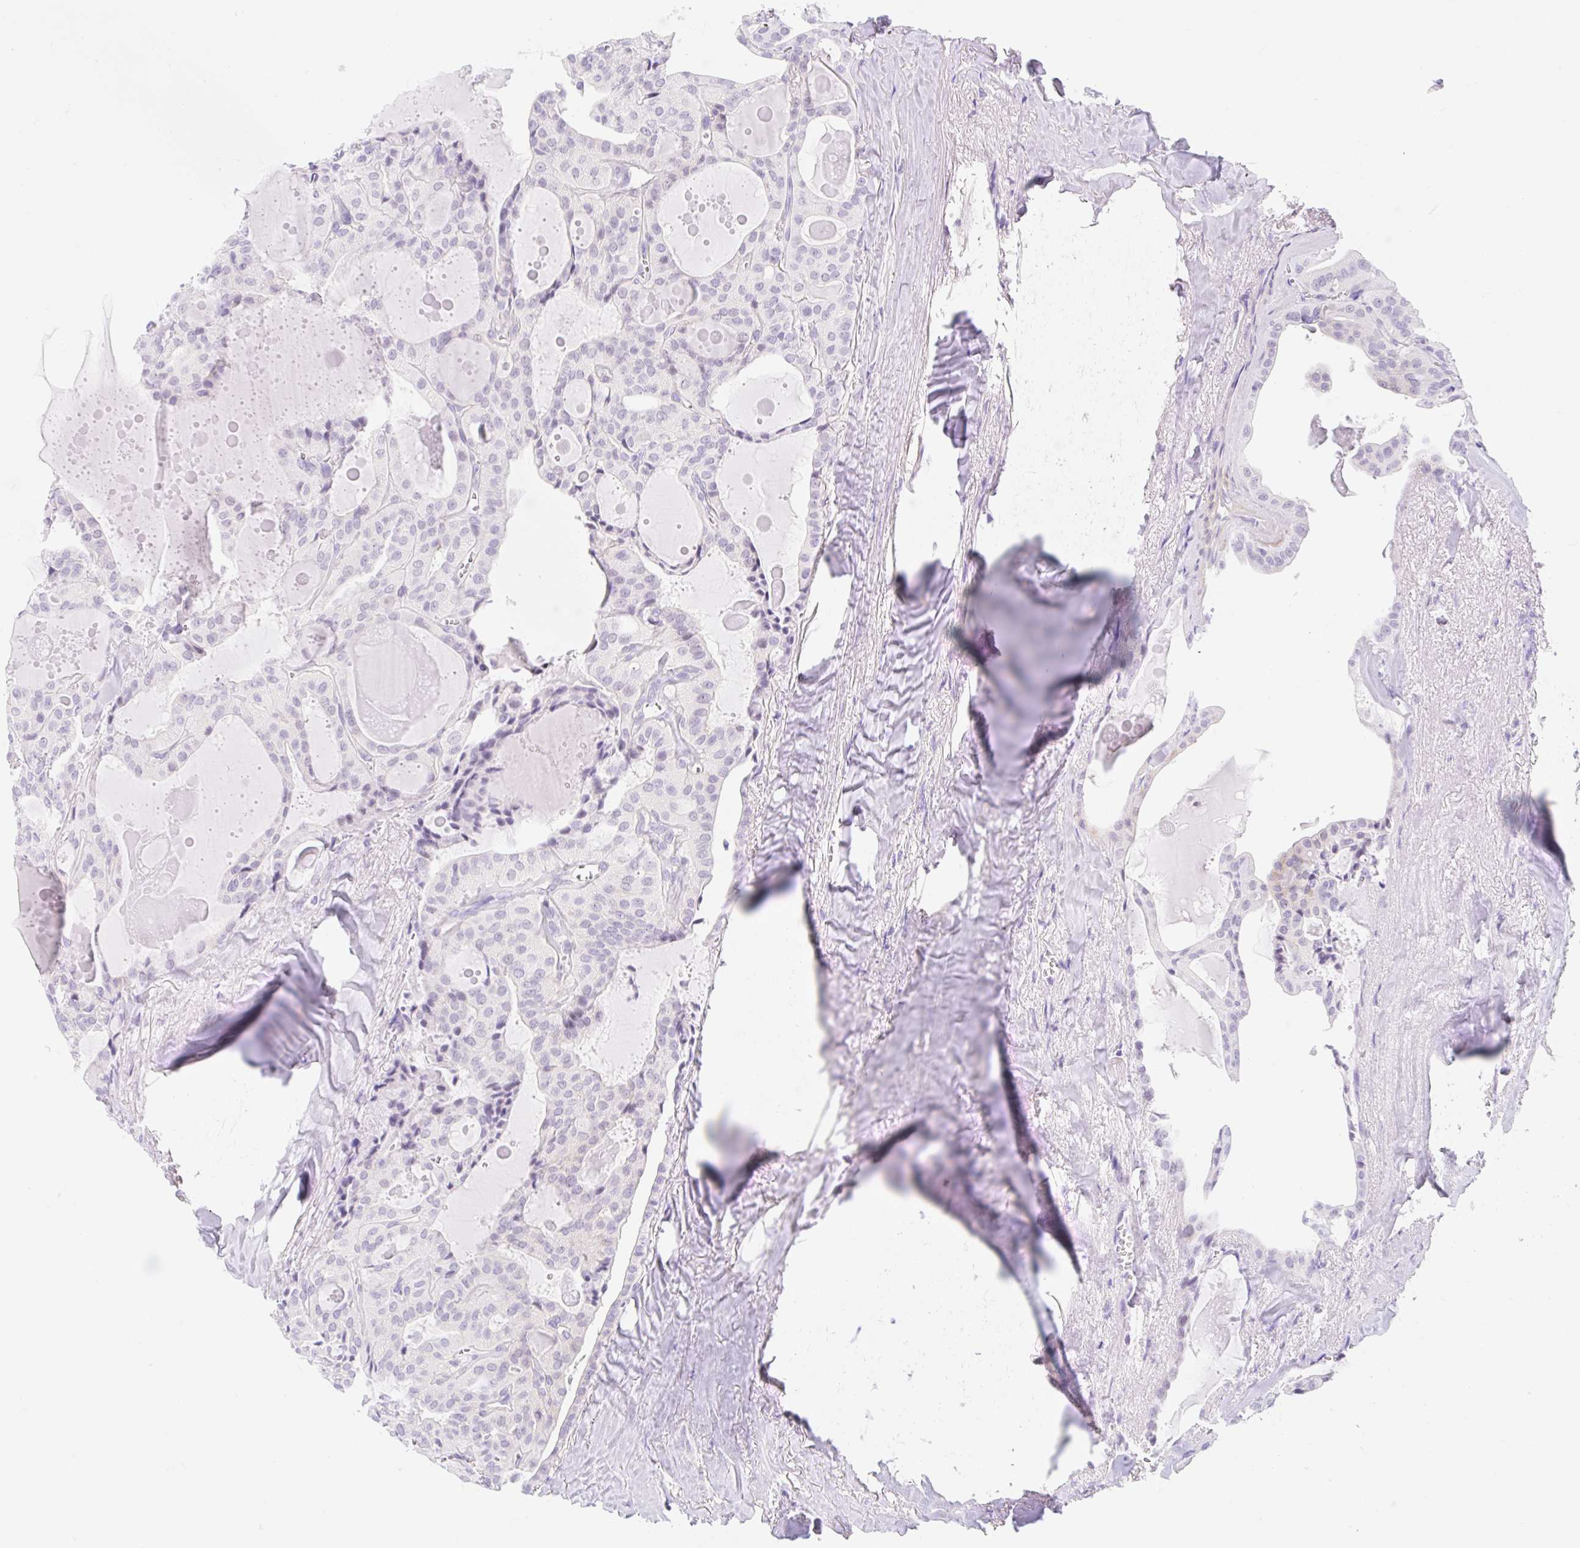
{"staining": {"intensity": "negative", "quantity": "none", "location": "none"}, "tissue": "thyroid cancer", "cell_type": "Tumor cells", "image_type": "cancer", "snomed": [{"axis": "morphology", "description": "Papillary adenocarcinoma, NOS"}, {"axis": "topography", "description": "Thyroid gland"}], "caption": "IHC micrograph of neoplastic tissue: human thyroid cancer (papillary adenocarcinoma) stained with DAB displays no significant protein positivity in tumor cells.", "gene": "SLC28A1", "patient": {"sex": "male", "age": 52}}